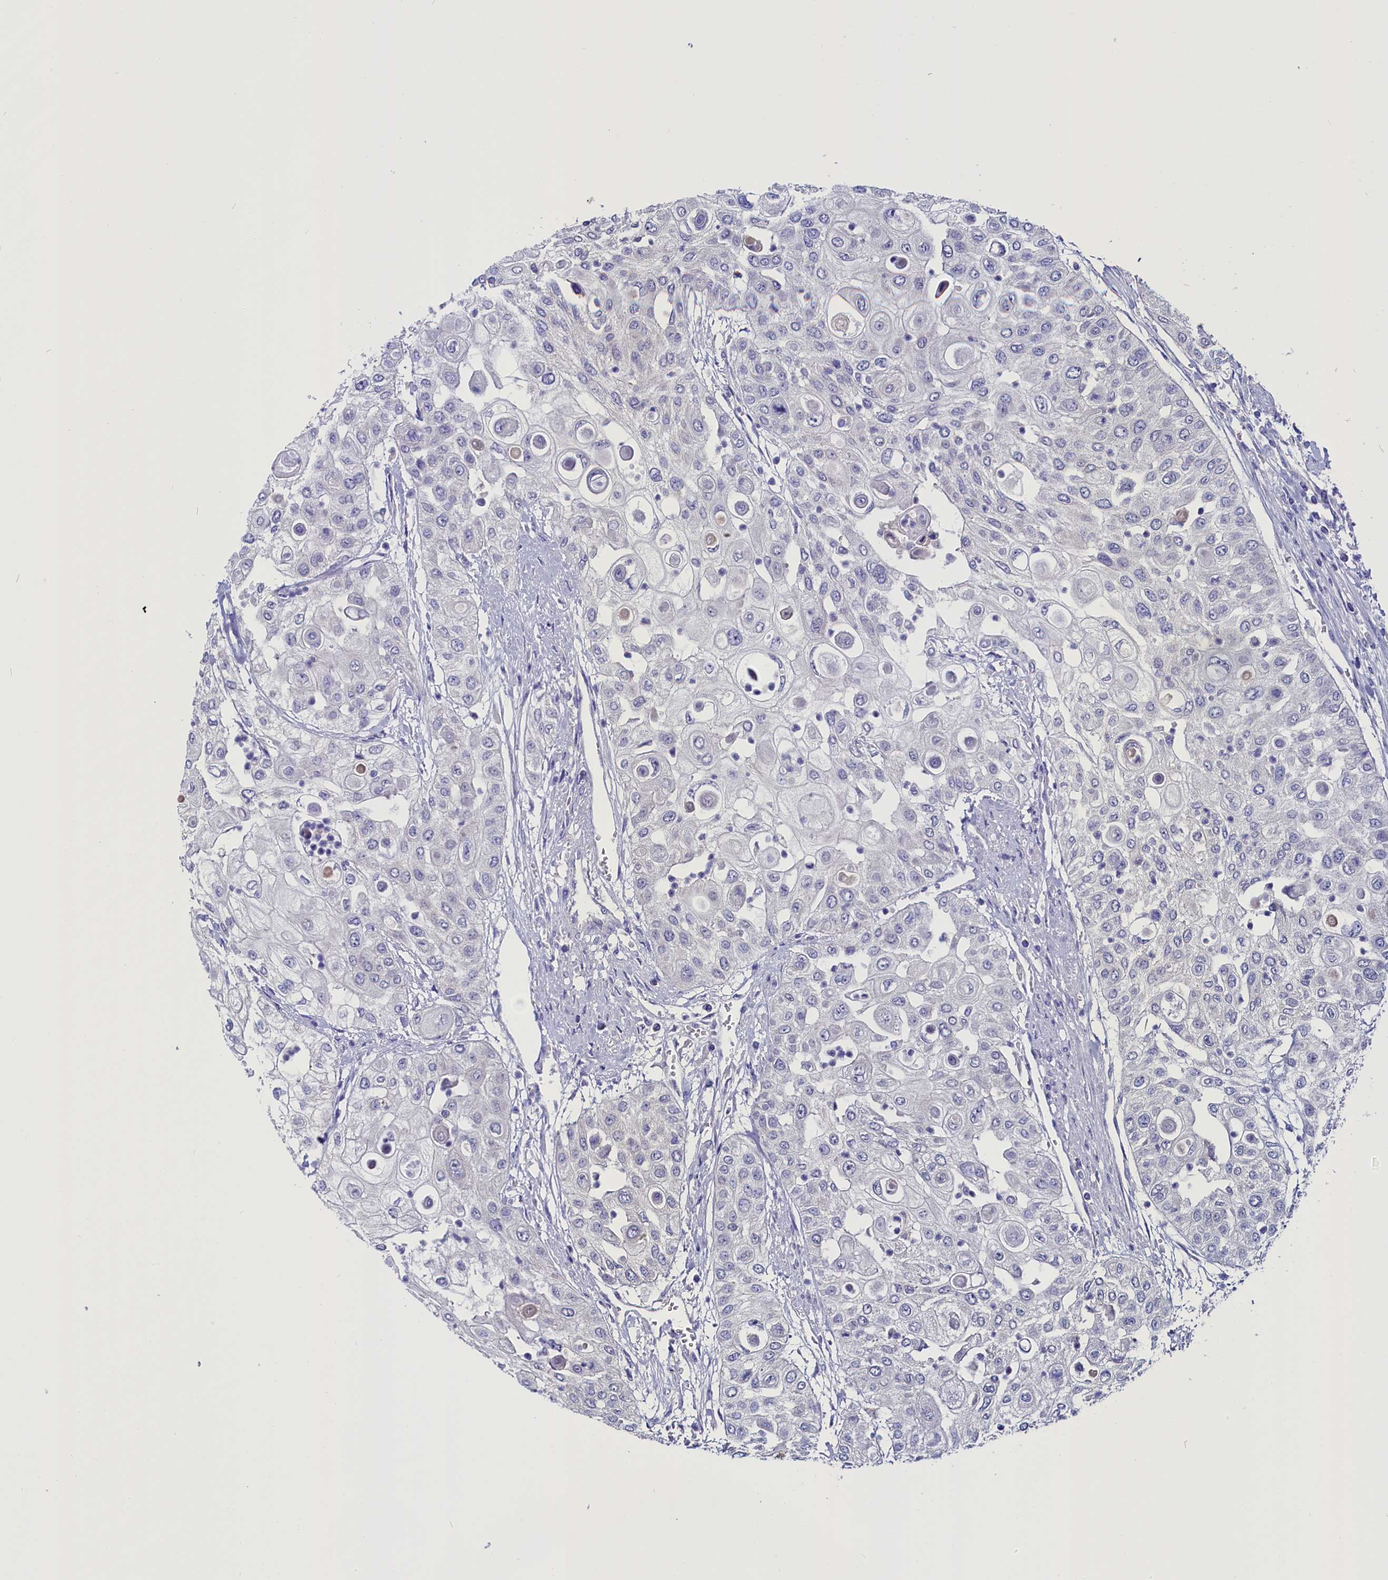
{"staining": {"intensity": "negative", "quantity": "none", "location": "none"}, "tissue": "urothelial cancer", "cell_type": "Tumor cells", "image_type": "cancer", "snomed": [{"axis": "morphology", "description": "Urothelial carcinoma, High grade"}, {"axis": "topography", "description": "Urinary bladder"}], "caption": "Tumor cells are negative for protein expression in human urothelial cancer.", "gene": "CIAPIN1", "patient": {"sex": "female", "age": 79}}